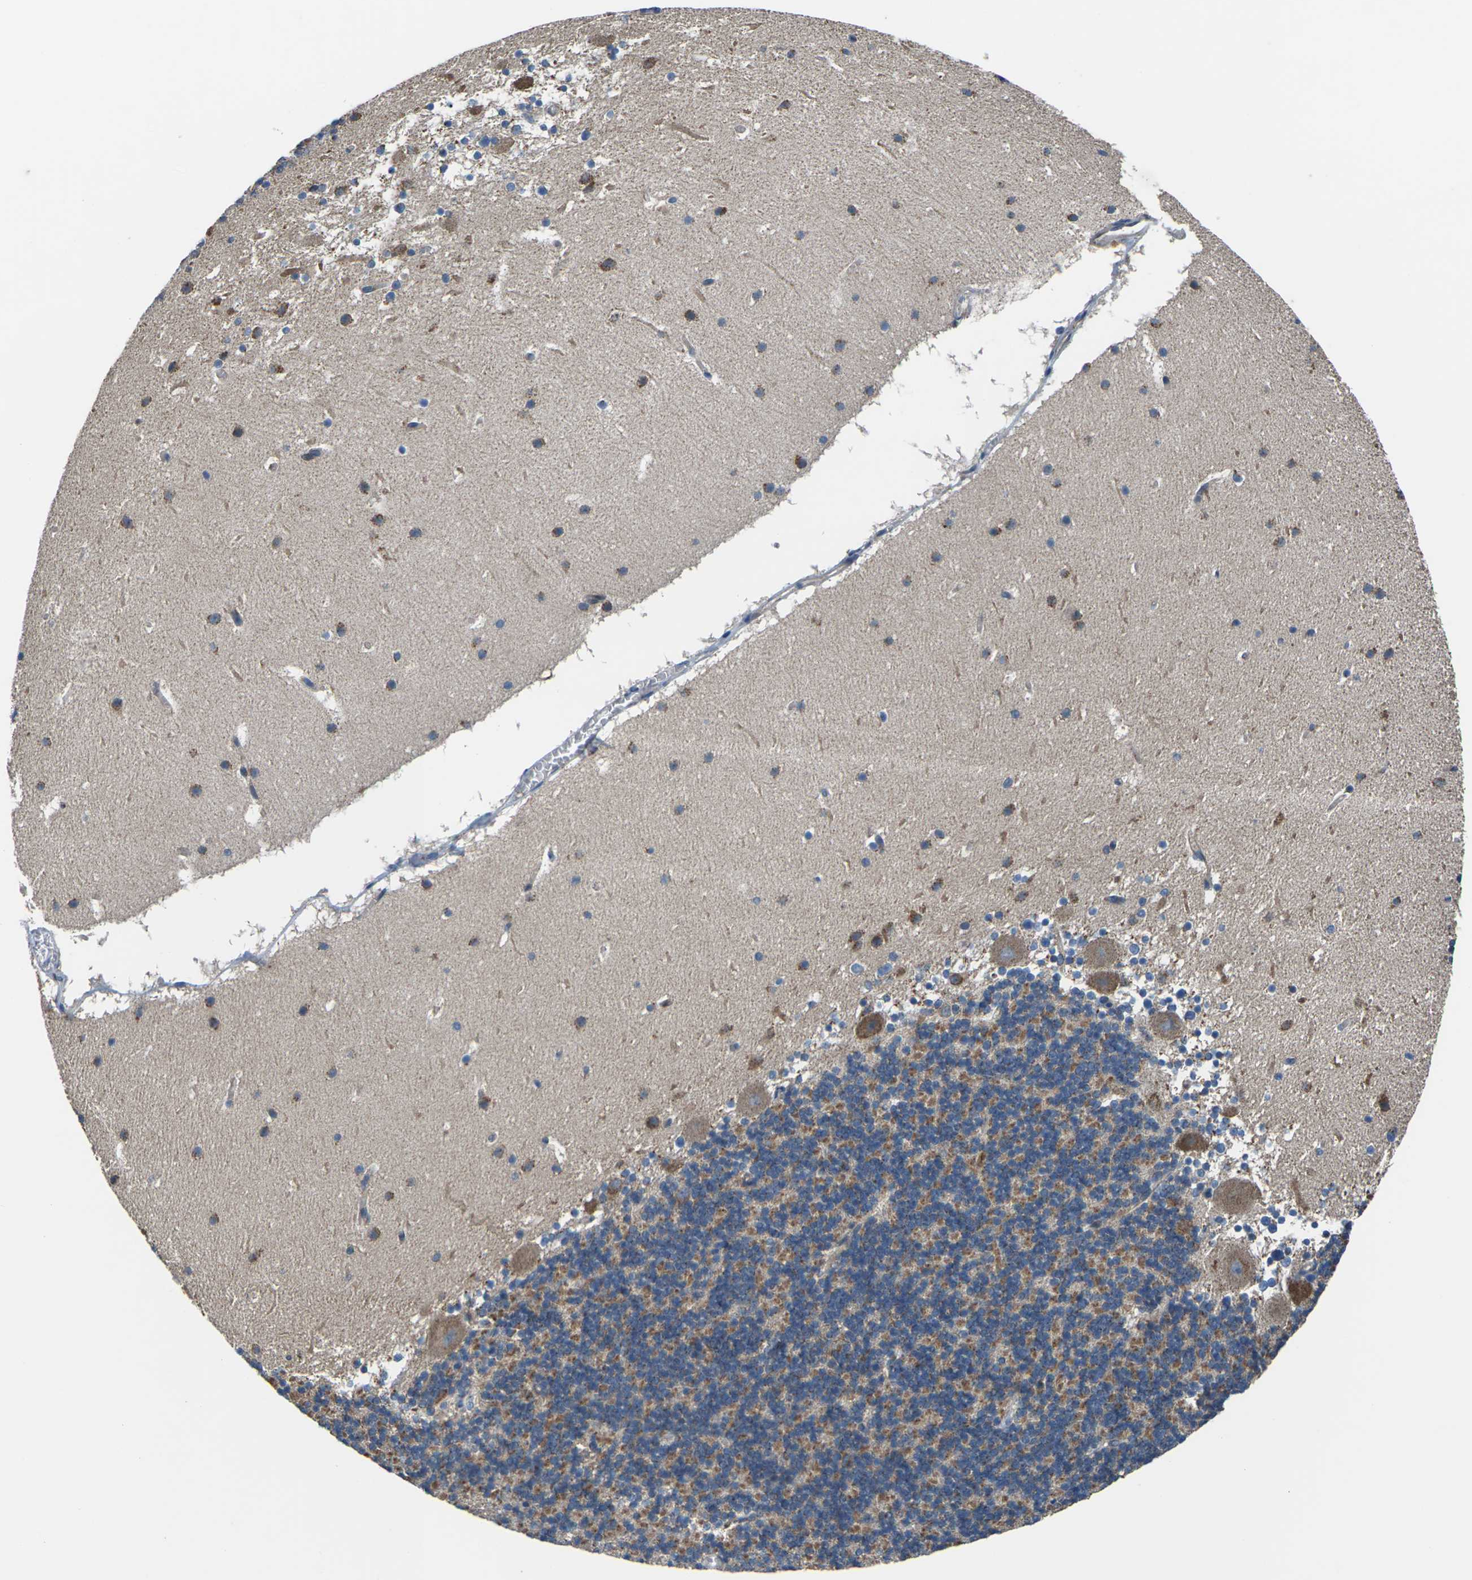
{"staining": {"intensity": "moderate", "quantity": "25%-75%", "location": "cytoplasmic/membranous"}, "tissue": "cerebellum", "cell_type": "Cells in granular layer", "image_type": "normal", "snomed": [{"axis": "morphology", "description": "Normal tissue, NOS"}, {"axis": "topography", "description": "Cerebellum"}], "caption": "Cells in granular layer demonstrate medium levels of moderate cytoplasmic/membranous expression in about 25%-75% of cells in benign human cerebellum. (DAB IHC, brown staining for protein, blue staining for nuclei).", "gene": "GABRP", "patient": {"sex": "male", "age": 45}}